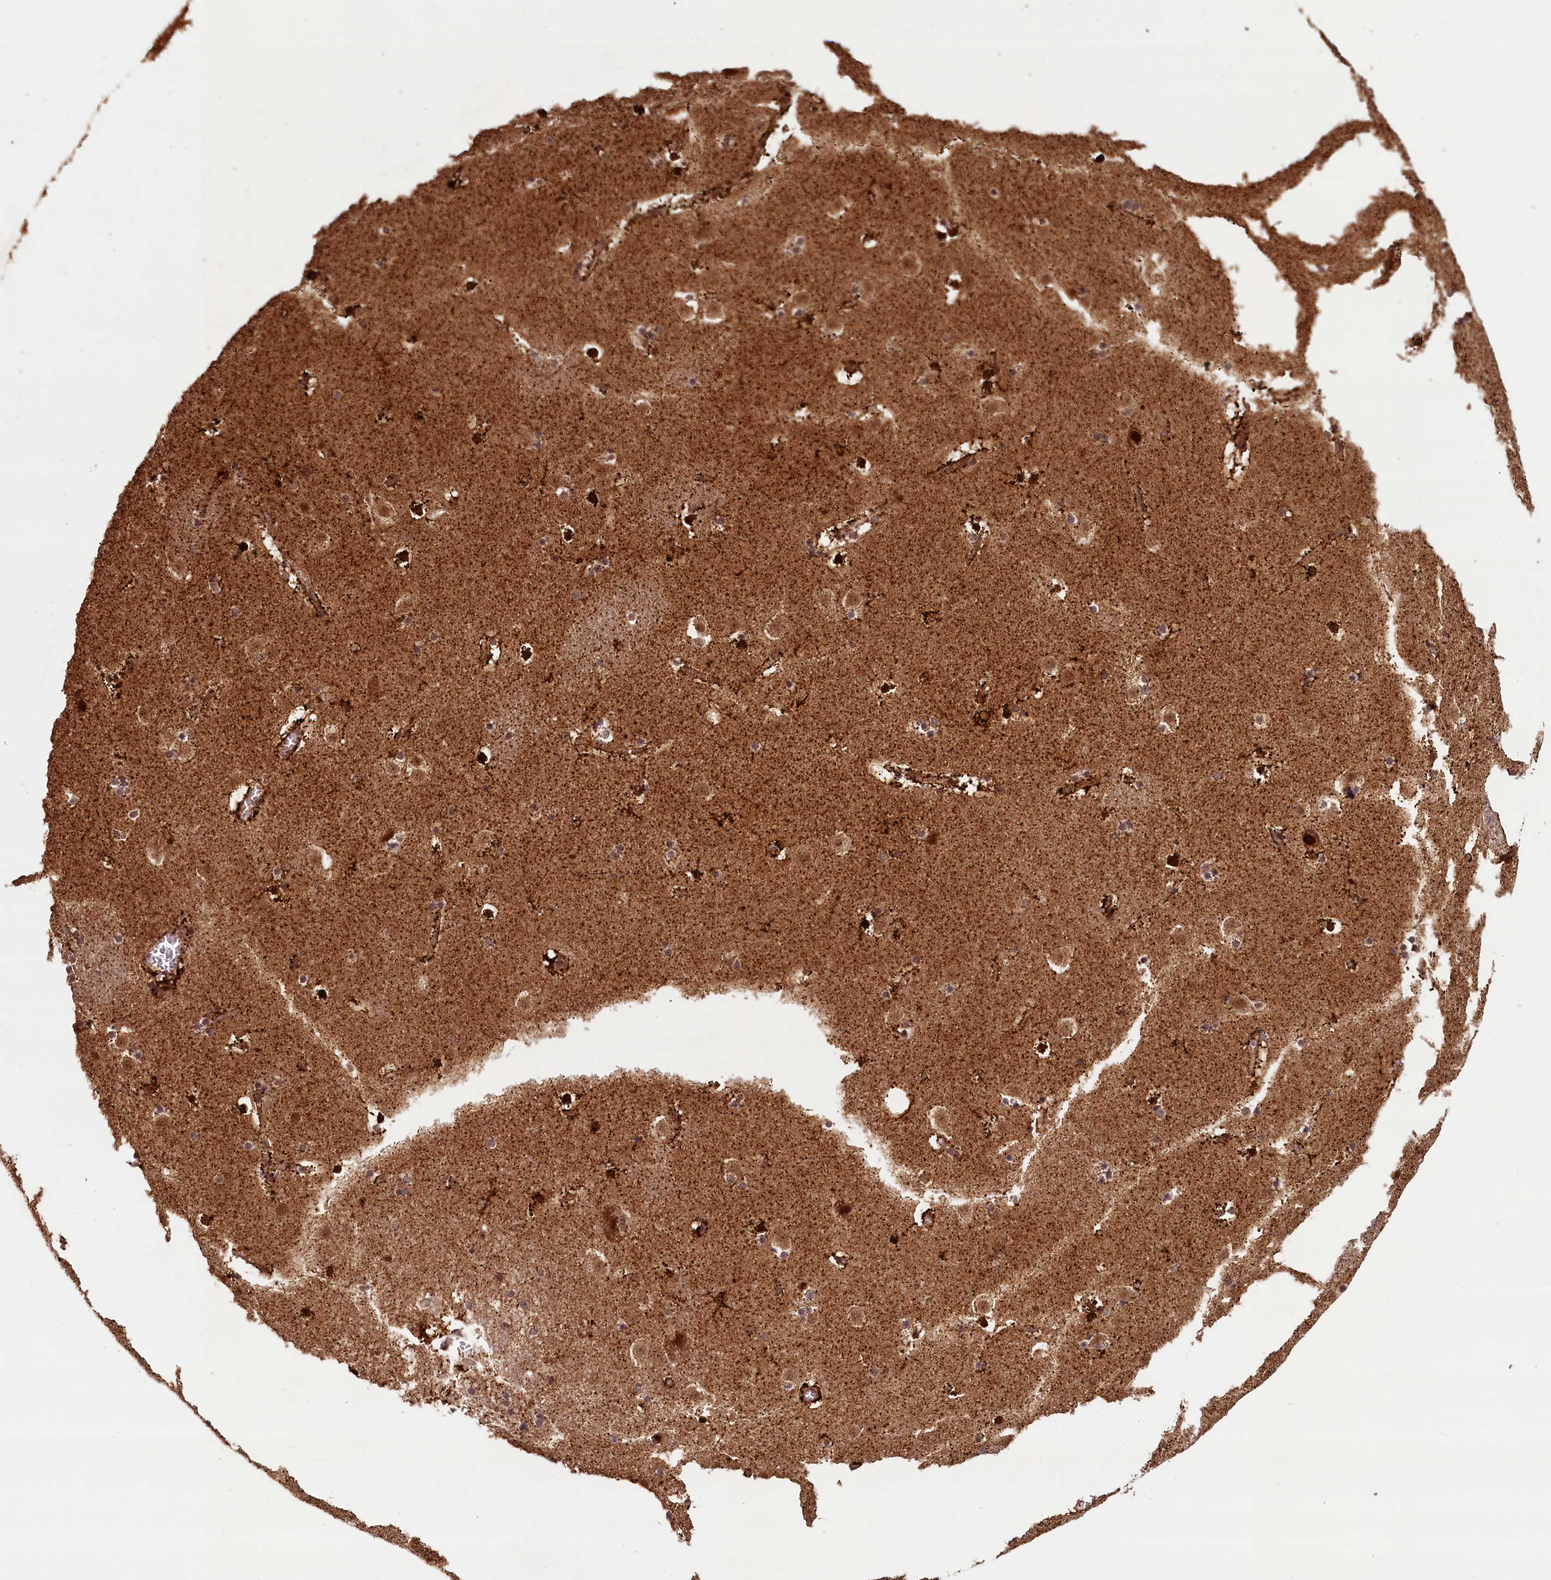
{"staining": {"intensity": "strong", "quantity": "25%-75%", "location": "cytoplasmic/membranous,nuclear"}, "tissue": "caudate", "cell_type": "Glial cells", "image_type": "normal", "snomed": [{"axis": "morphology", "description": "Normal tissue, NOS"}, {"axis": "topography", "description": "Lateral ventricle wall"}], "caption": "Glial cells reveal high levels of strong cytoplasmic/membranous,nuclear expression in about 25%-75% of cells in normal human caudate.", "gene": "ACSBG1", "patient": {"sex": "male", "age": 45}}